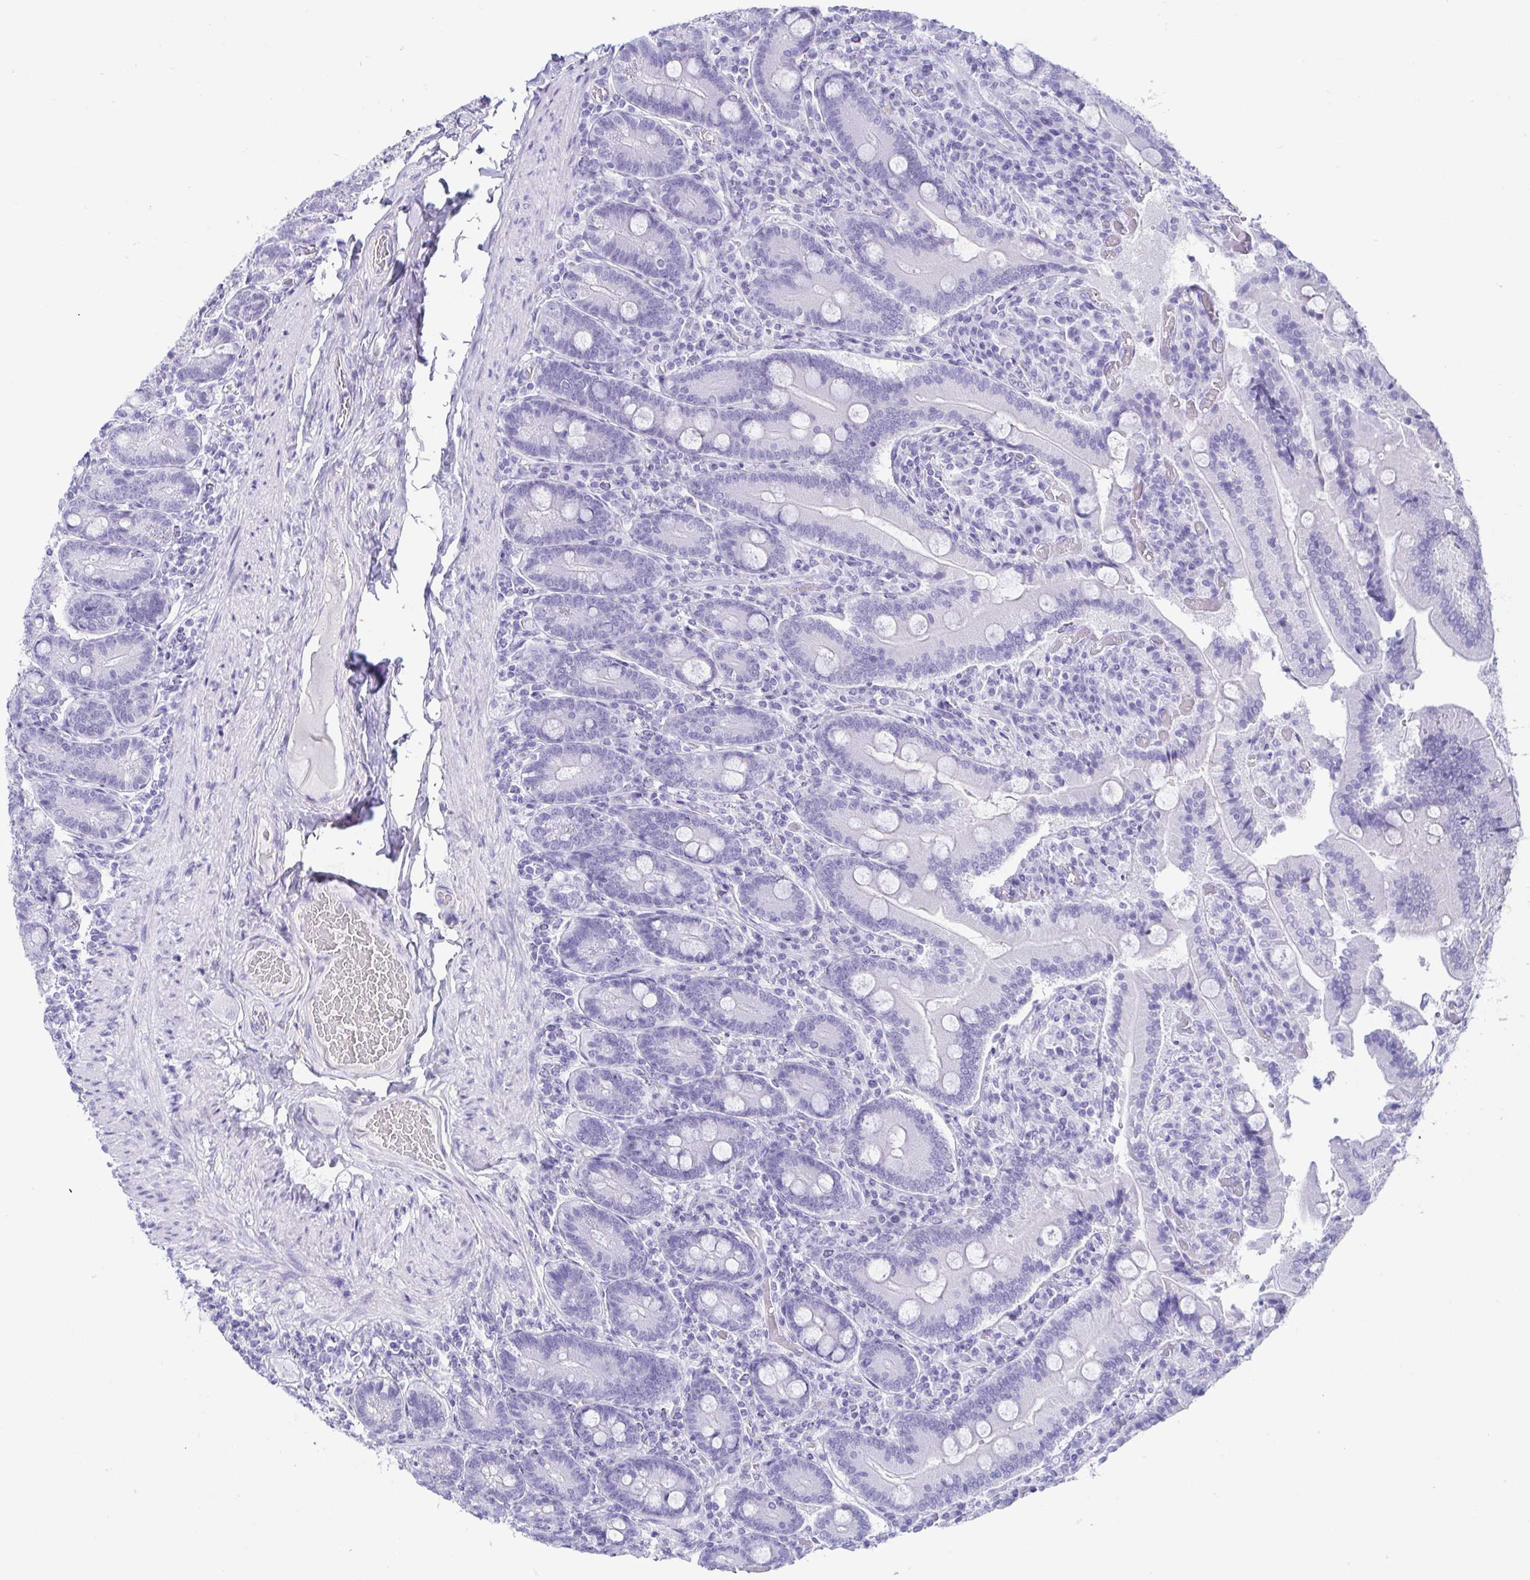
{"staining": {"intensity": "negative", "quantity": "none", "location": "none"}, "tissue": "duodenum", "cell_type": "Glandular cells", "image_type": "normal", "snomed": [{"axis": "morphology", "description": "Normal tissue, NOS"}, {"axis": "topography", "description": "Duodenum"}], "caption": "Immunohistochemical staining of normal human duodenum exhibits no significant staining in glandular cells. Nuclei are stained in blue.", "gene": "CD164L2", "patient": {"sex": "female", "age": 62}}